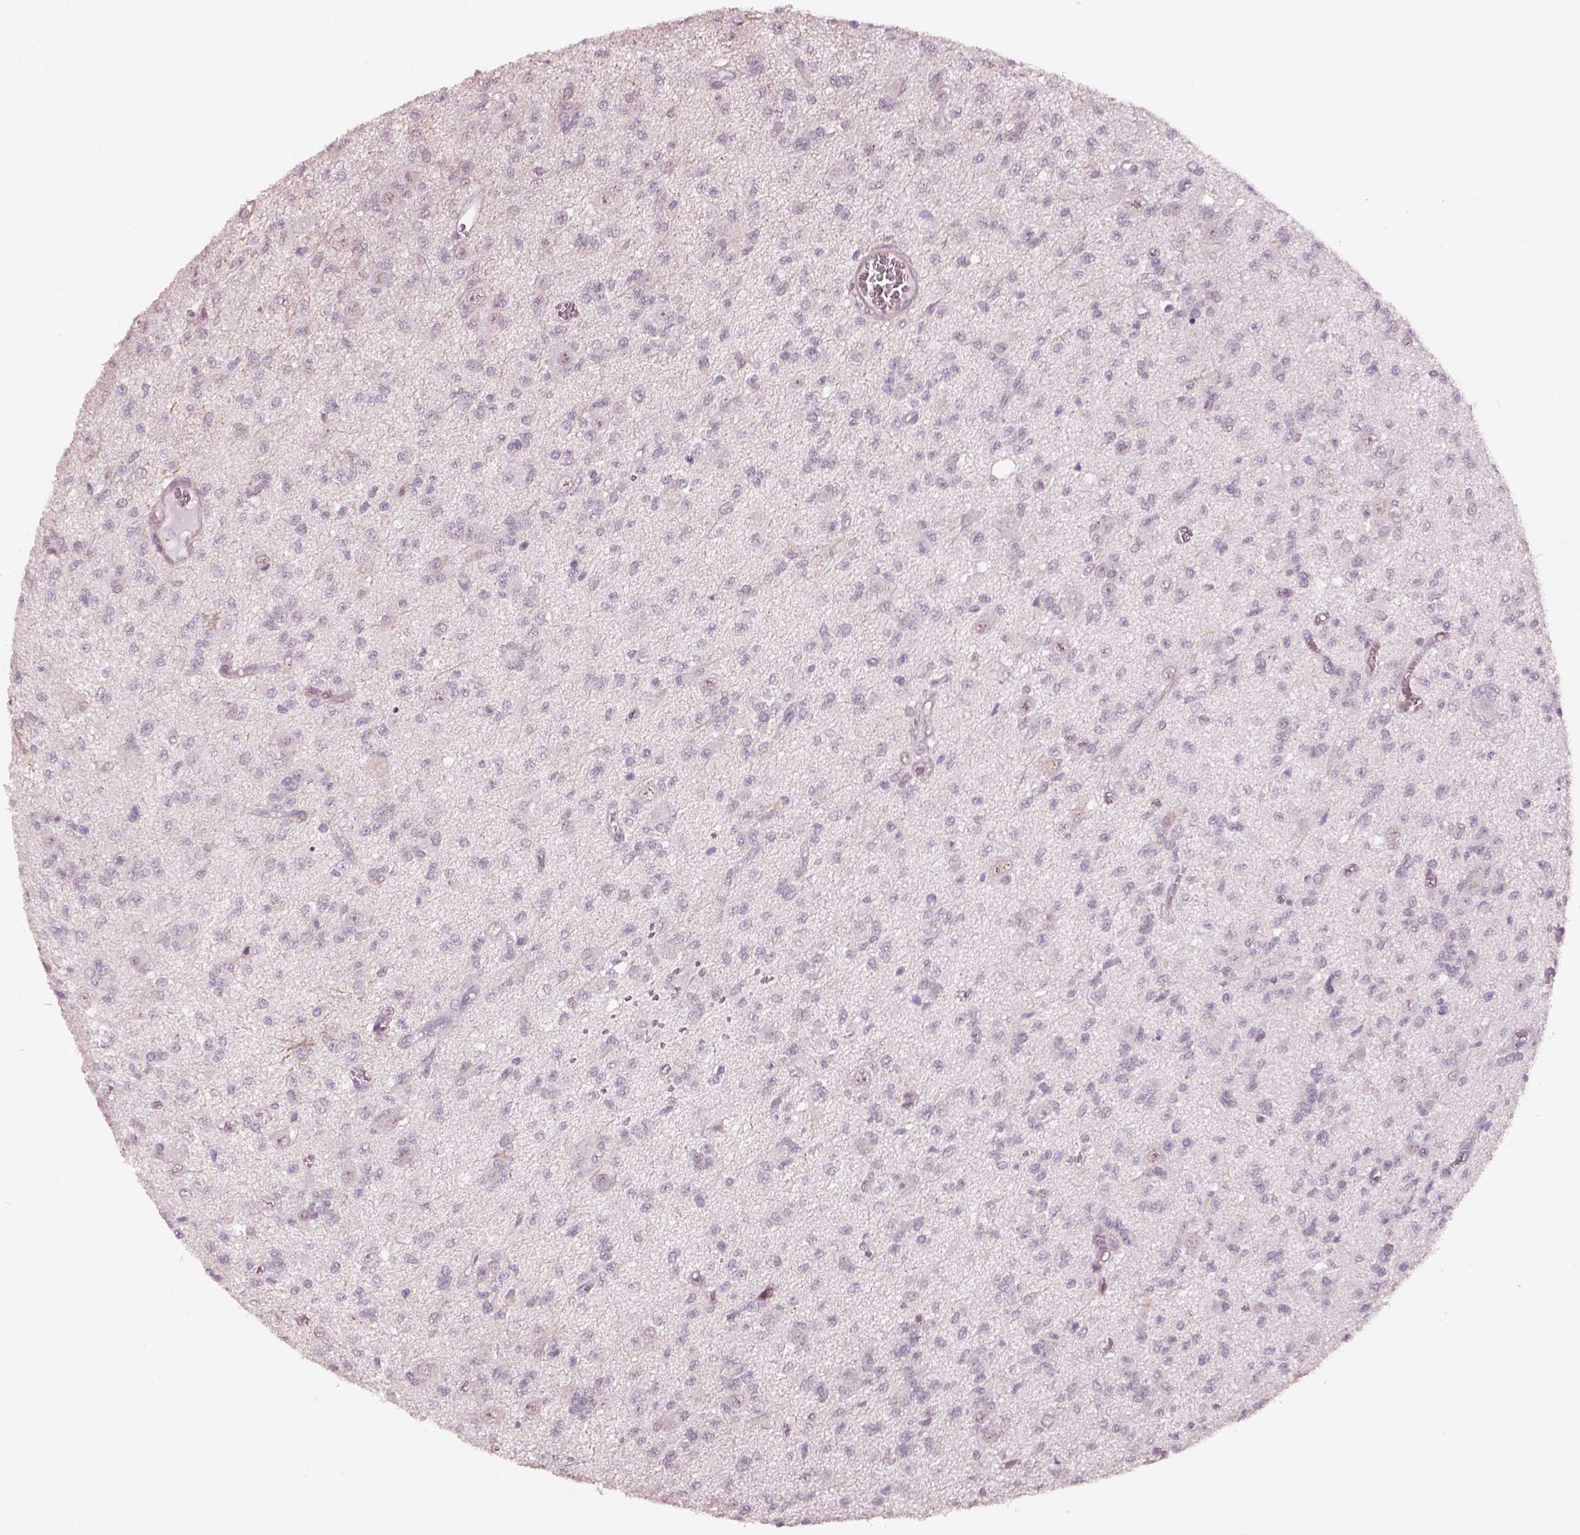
{"staining": {"intensity": "negative", "quantity": "none", "location": "none"}, "tissue": "glioma", "cell_type": "Tumor cells", "image_type": "cancer", "snomed": [{"axis": "morphology", "description": "Glioma, malignant, Low grade"}, {"axis": "topography", "description": "Brain"}], "caption": "Human glioma stained for a protein using immunohistochemistry exhibits no positivity in tumor cells.", "gene": "NAT8", "patient": {"sex": "male", "age": 64}}